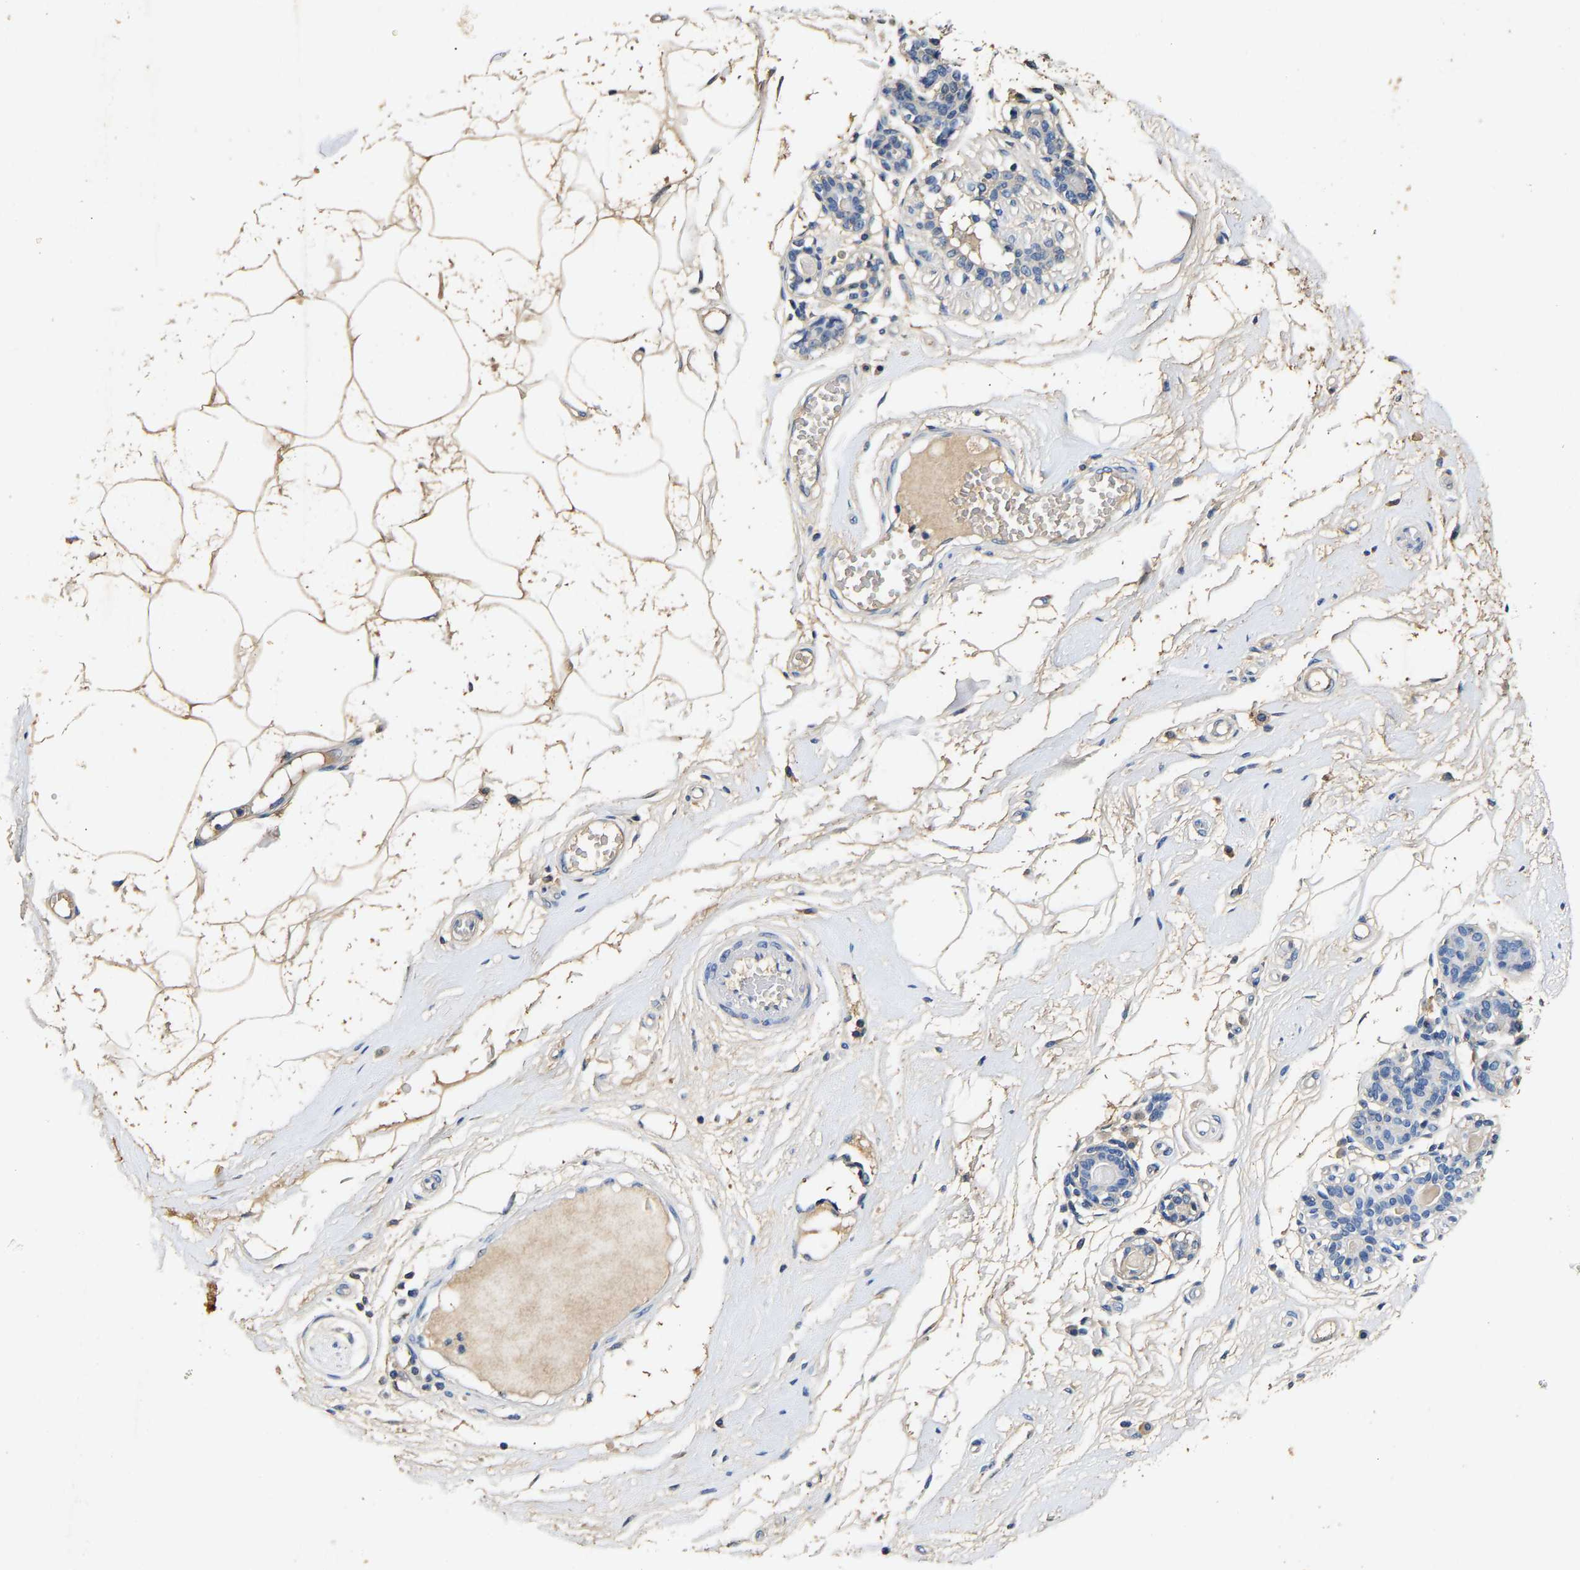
{"staining": {"intensity": "weak", "quantity": ">75%", "location": "cytoplasmic/membranous"}, "tissue": "breast", "cell_type": "Adipocytes", "image_type": "normal", "snomed": [{"axis": "morphology", "description": "Normal tissue, NOS"}, {"axis": "morphology", "description": "Lobular carcinoma"}, {"axis": "topography", "description": "Breast"}], "caption": "A photomicrograph of breast stained for a protein shows weak cytoplasmic/membranous brown staining in adipocytes.", "gene": "SLCO2B1", "patient": {"sex": "female", "age": 59}}